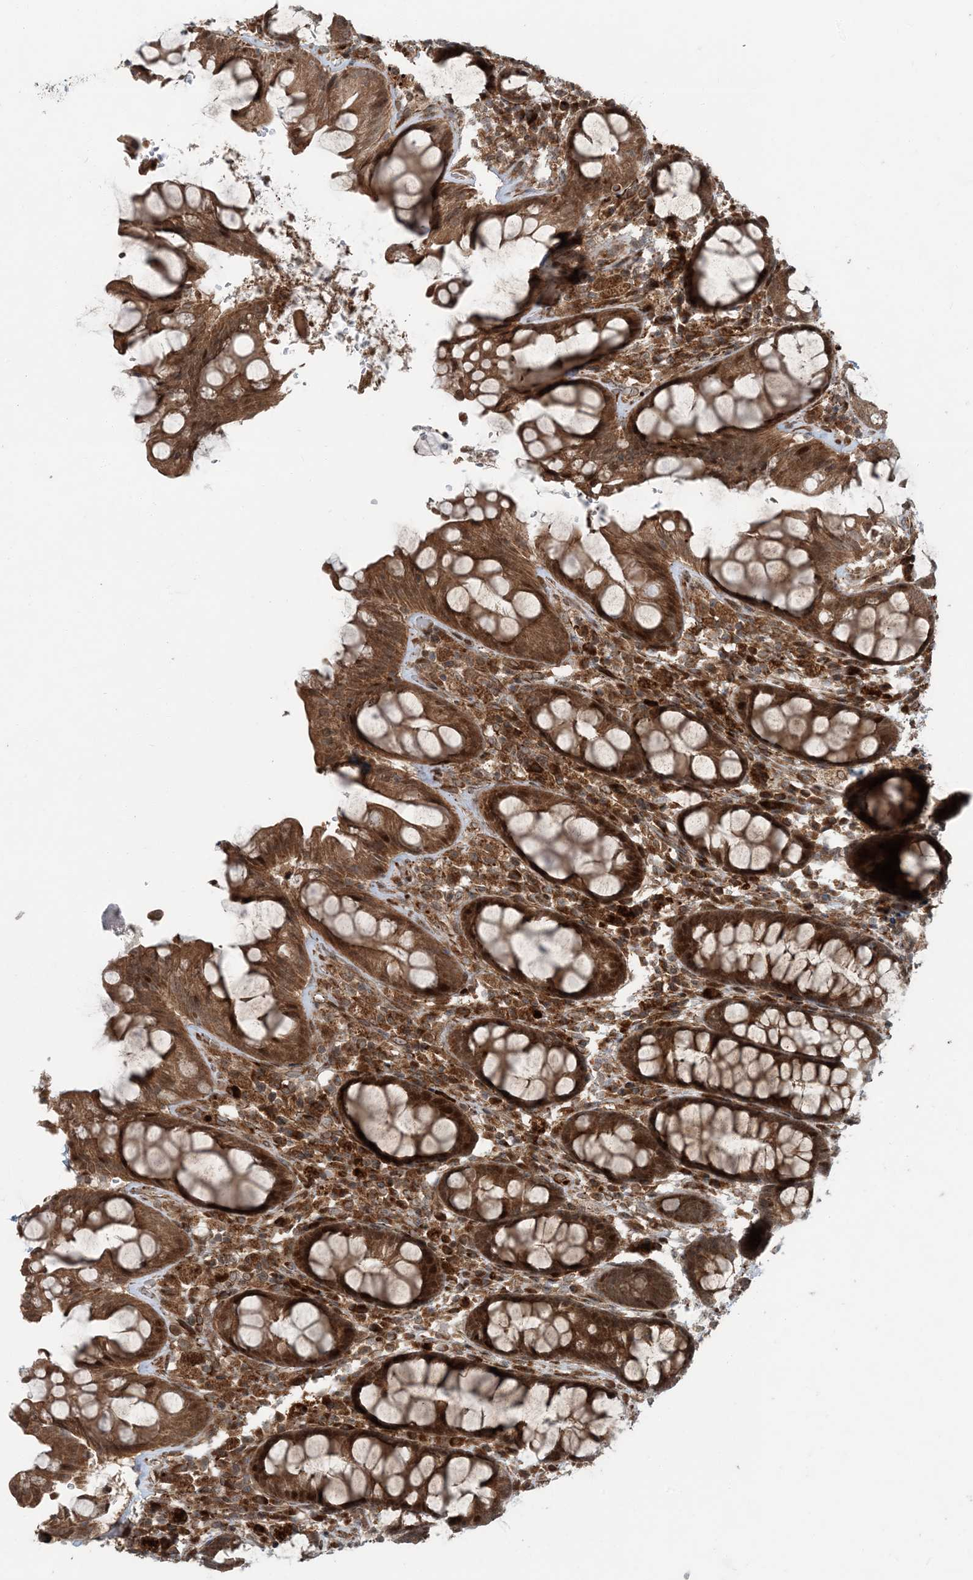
{"staining": {"intensity": "moderate", "quantity": ">75%", "location": "cytoplasmic/membranous"}, "tissue": "rectum", "cell_type": "Glandular cells", "image_type": "normal", "snomed": [{"axis": "morphology", "description": "Normal tissue, NOS"}, {"axis": "topography", "description": "Rectum"}], "caption": "The immunohistochemical stain highlights moderate cytoplasmic/membranous expression in glandular cells of unremarkable rectum. (brown staining indicates protein expression, while blue staining denotes nuclei).", "gene": "EDEM2", "patient": {"sex": "male", "age": 64}}